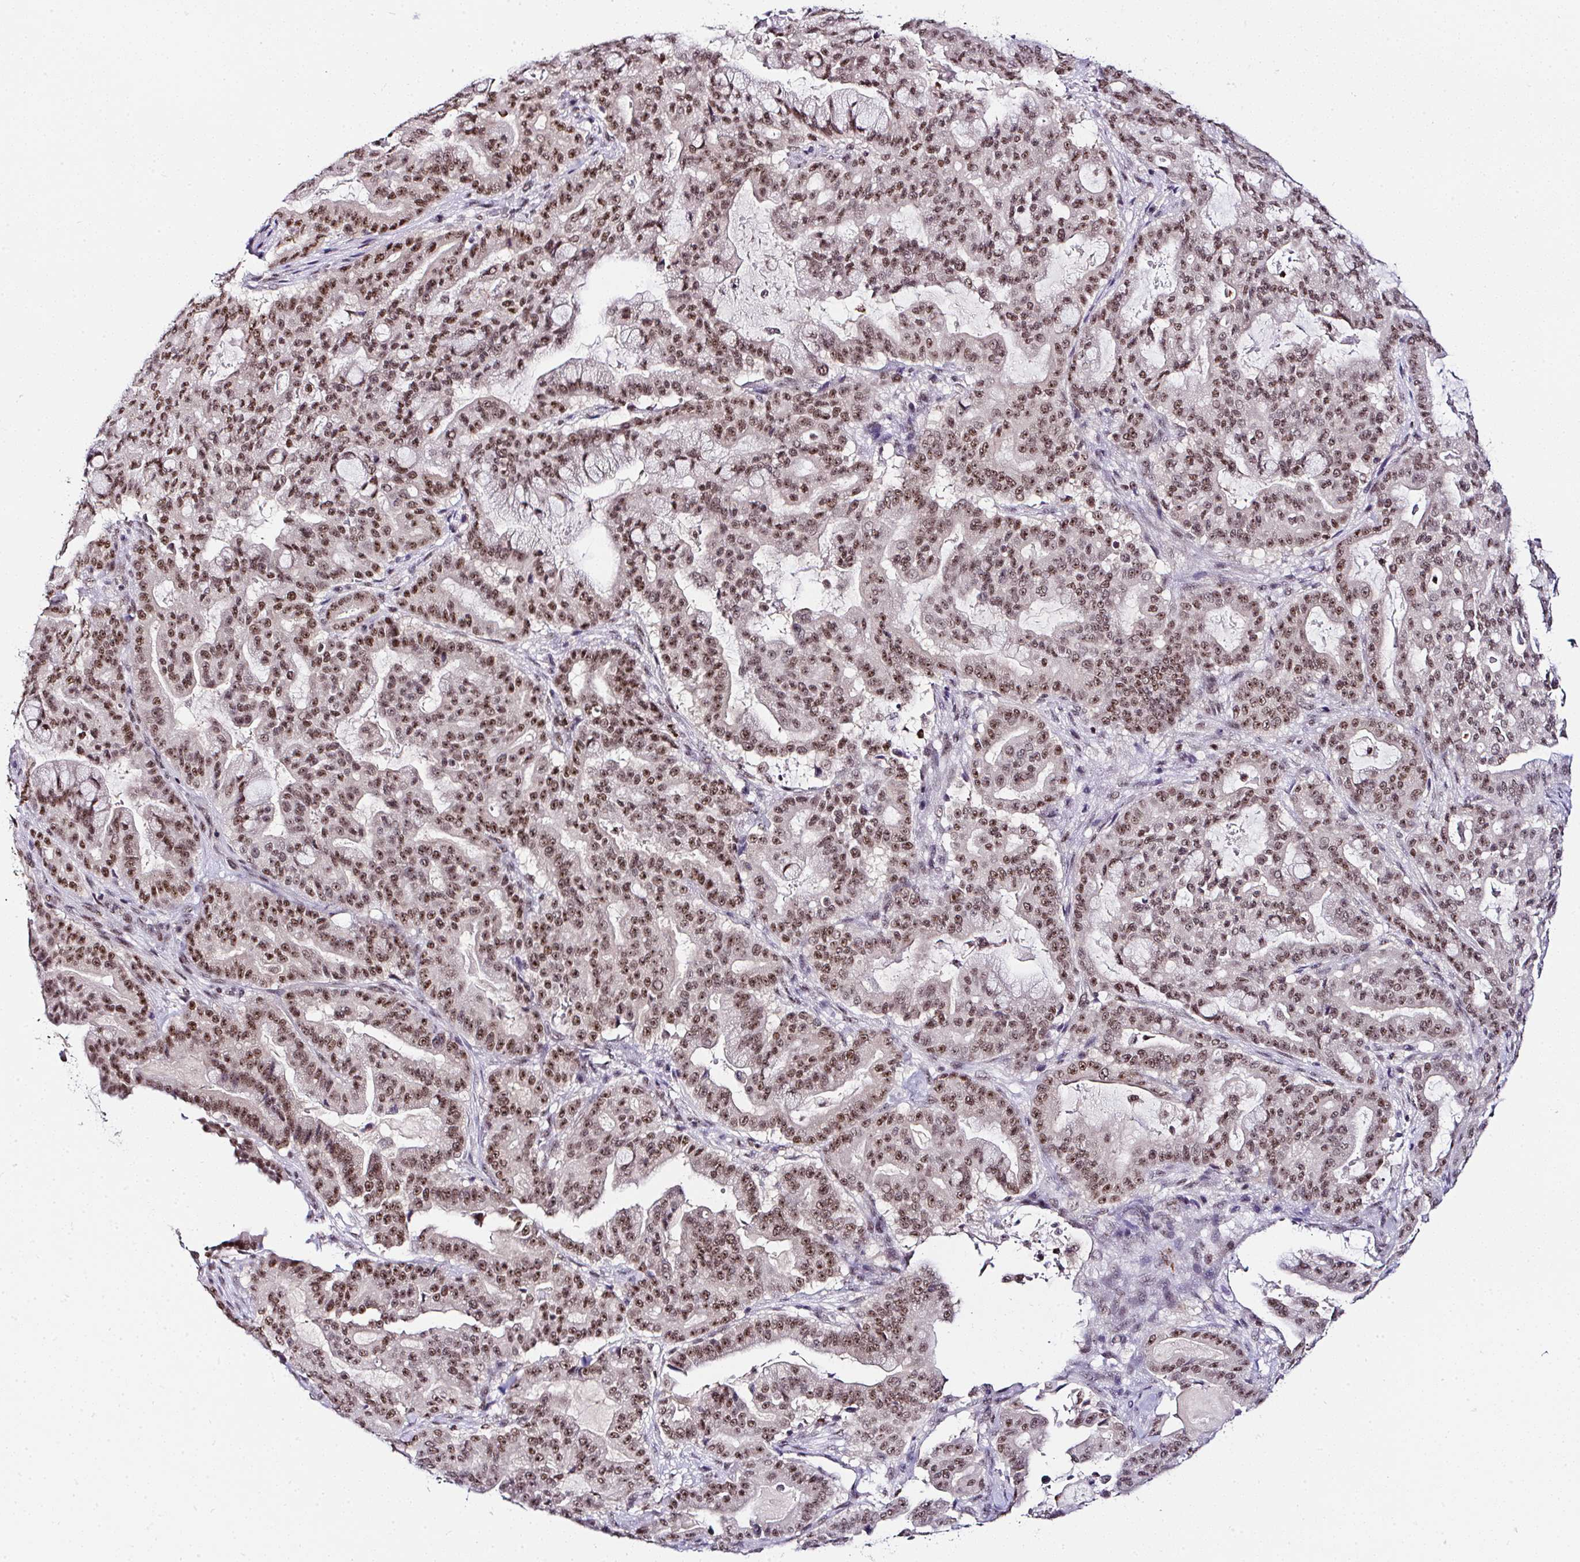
{"staining": {"intensity": "moderate", "quantity": ">75%", "location": "nuclear"}, "tissue": "pancreatic cancer", "cell_type": "Tumor cells", "image_type": "cancer", "snomed": [{"axis": "morphology", "description": "Adenocarcinoma, NOS"}, {"axis": "topography", "description": "Pancreas"}], "caption": "Immunohistochemistry of pancreatic cancer exhibits medium levels of moderate nuclear positivity in about >75% of tumor cells.", "gene": "PTPN2", "patient": {"sex": "male", "age": 63}}